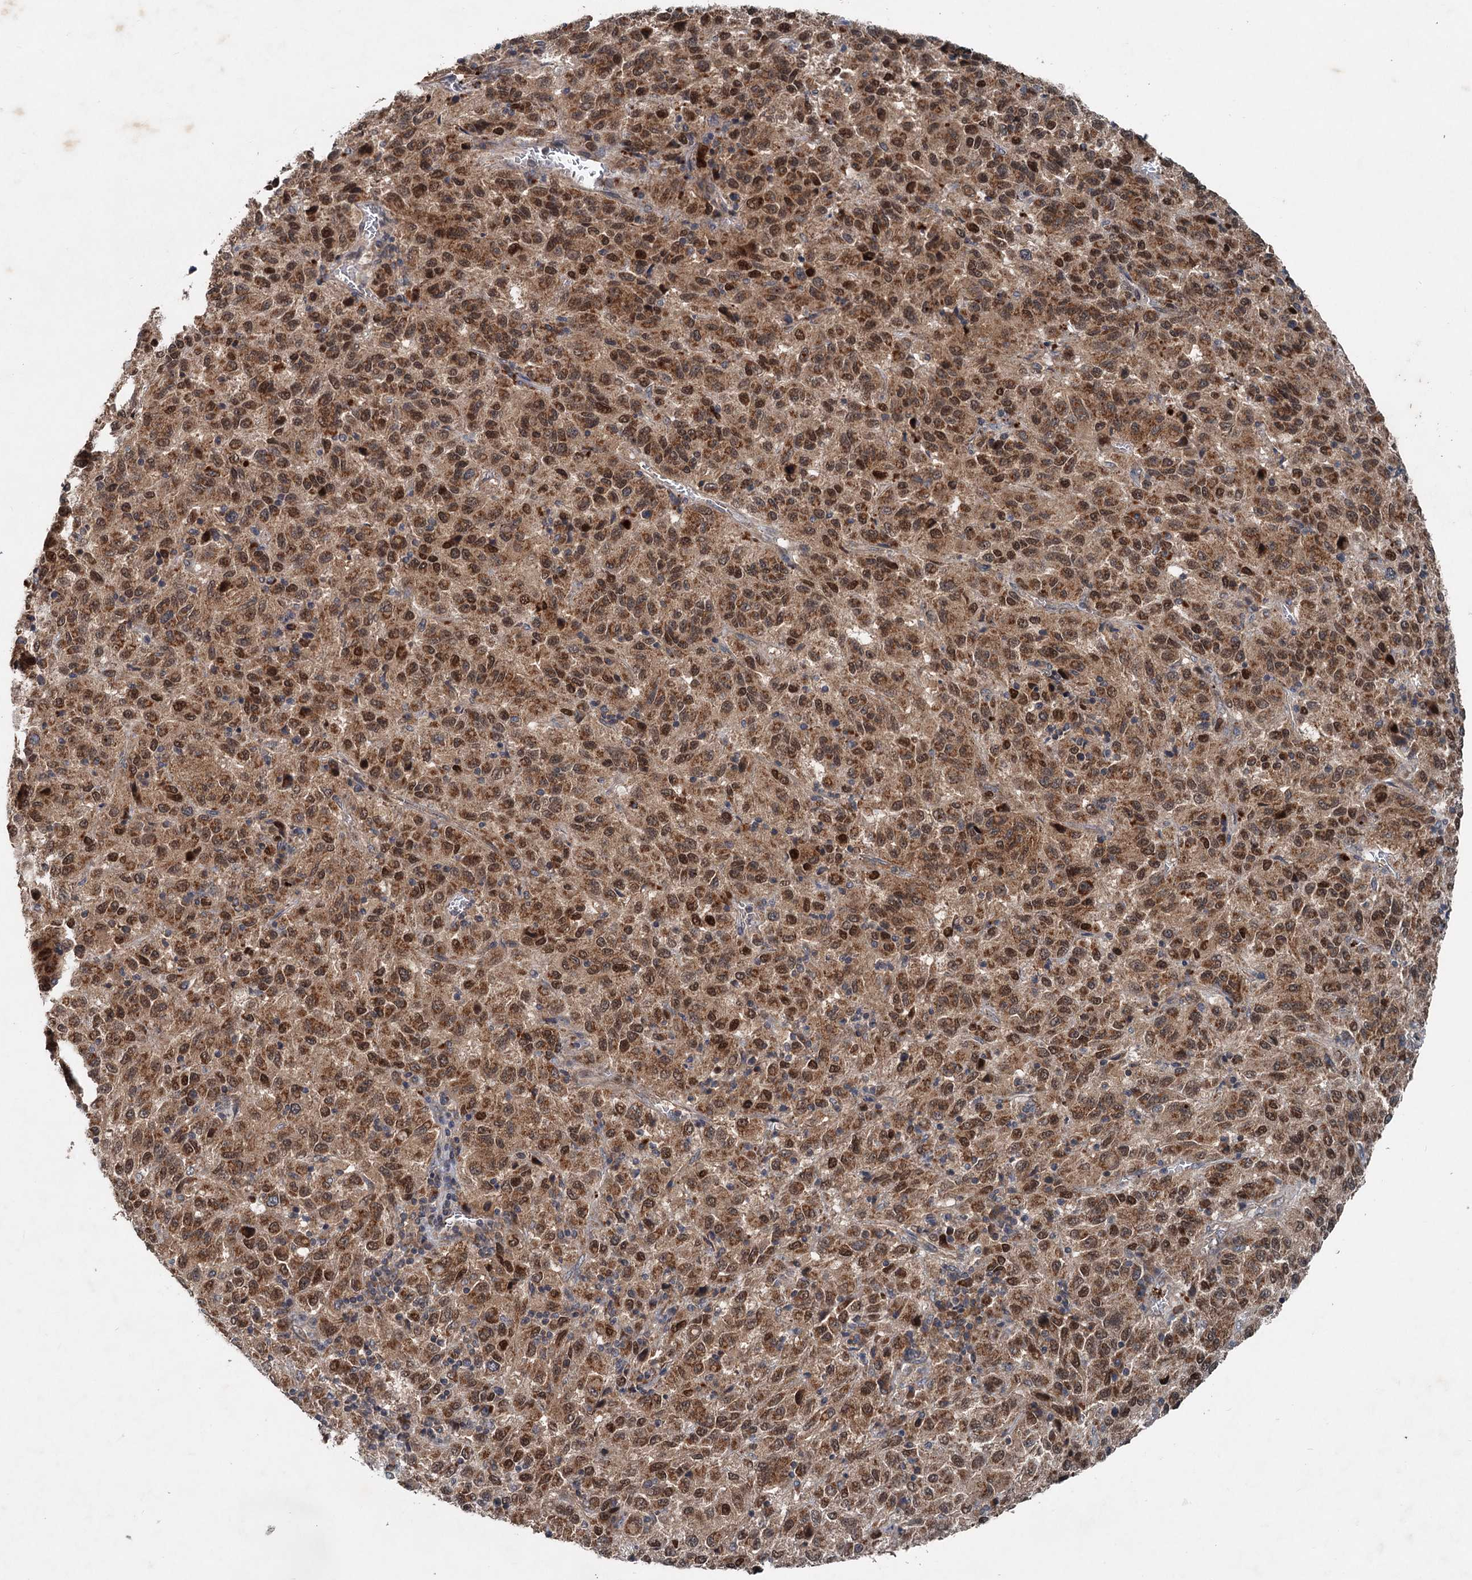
{"staining": {"intensity": "moderate", "quantity": ">75%", "location": "cytoplasmic/membranous,nuclear"}, "tissue": "melanoma", "cell_type": "Tumor cells", "image_type": "cancer", "snomed": [{"axis": "morphology", "description": "Malignant melanoma, Metastatic site"}, {"axis": "topography", "description": "Lung"}], "caption": "Immunohistochemistry (IHC) of human malignant melanoma (metastatic site) exhibits medium levels of moderate cytoplasmic/membranous and nuclear staining in about >75% of tumor cells.", "gene": "N4BP2L2", "patient": {"sex": "male", "age": 64}}